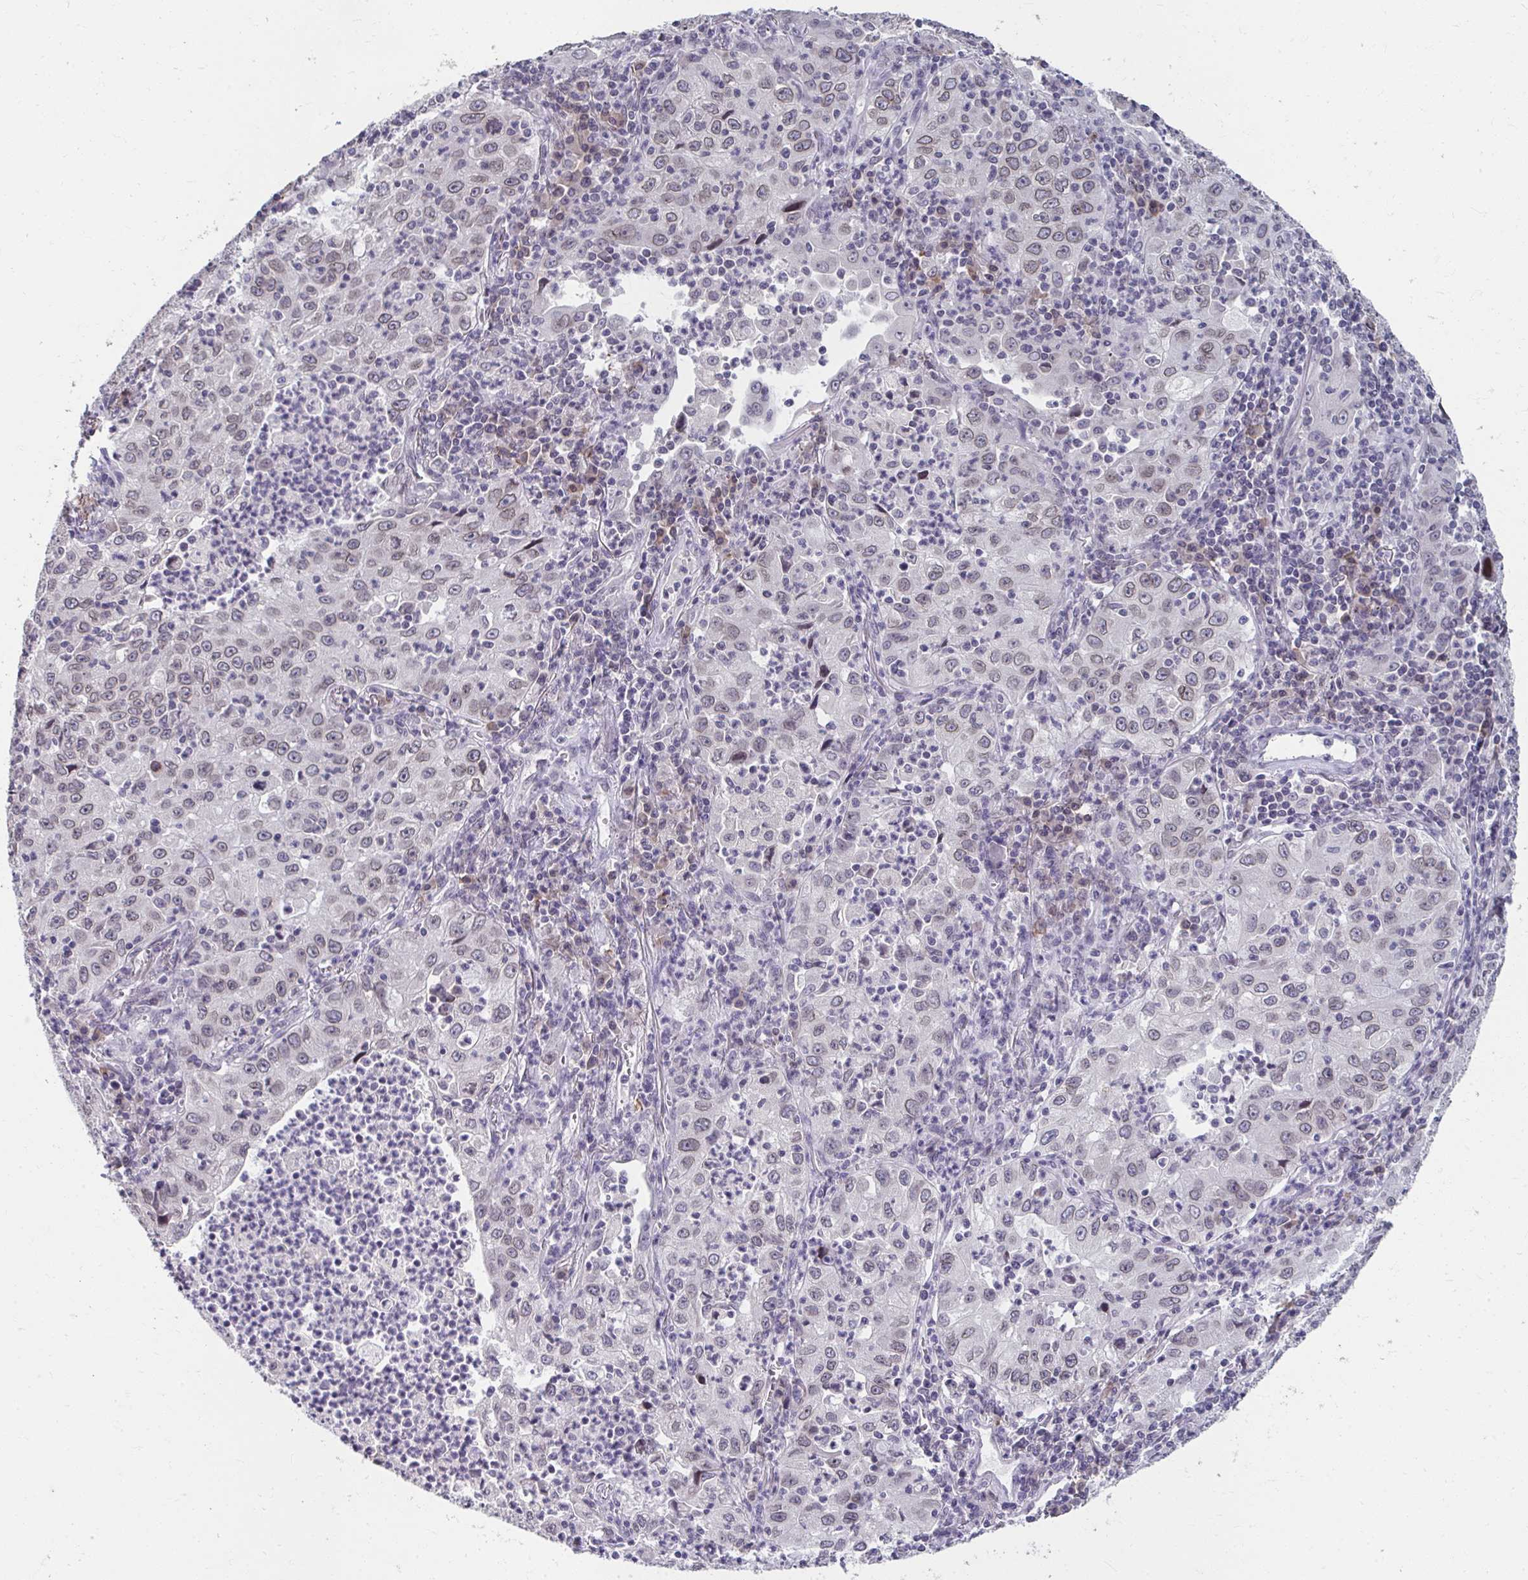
{"staining": {"intensity": "weak", "quantity": "<25%", "location": "cytoplasmic/membranous,nuclear"}, "tissue": "lung cancer", "cell_type": "Tumor cells", "image_type": "cancer", "snomed": [{"axis": "morphology", "description": "Squamous cell carcinoma, NOS"}, {"axis": "topography", "description": "Lung"}], "caption": "Tumor cells are negative for brown protein staining in lung cancer (squamous cell carcinoma).", "gene": "NUP133", "patient": {"sex": "male", "age": 71}}